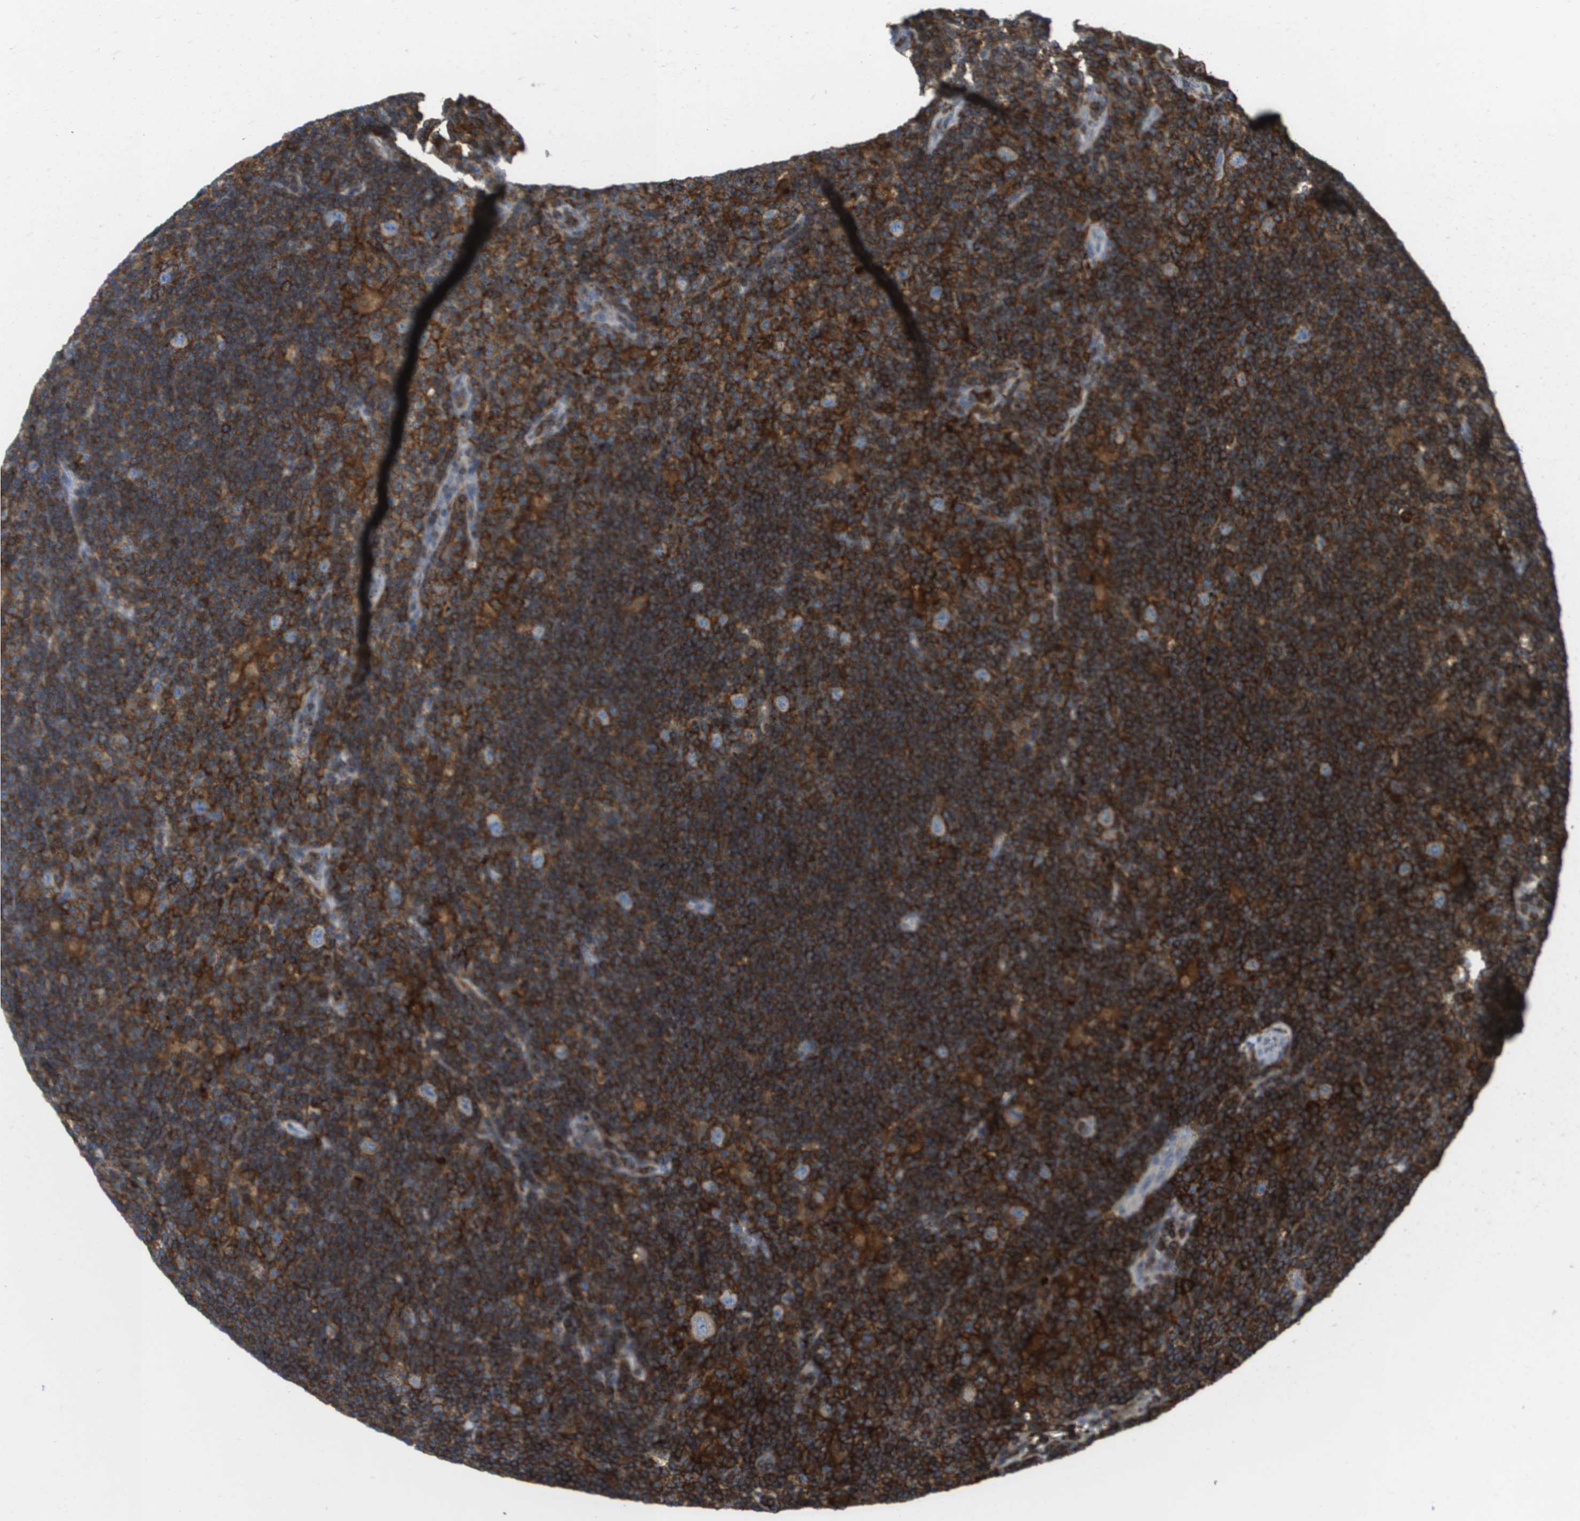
{"staining": {"intensity": "negative", "quantity": "none", "location": "none"}, "tissue": "lymphoma", "cell_type": "Tumor cells", "image_type": "cancer", "snomed": [{"axis": "morphology", "description": "Hodgkin's disease, NOS"}, {"axis": "topography", "description": "Lymph node"}], "caption": "Histopathology image shows no protein positivity in tumor cells of Hodgkin's disease tissue.", "gene": "PASK", "patient": {"sex": "female", "age": 57}}